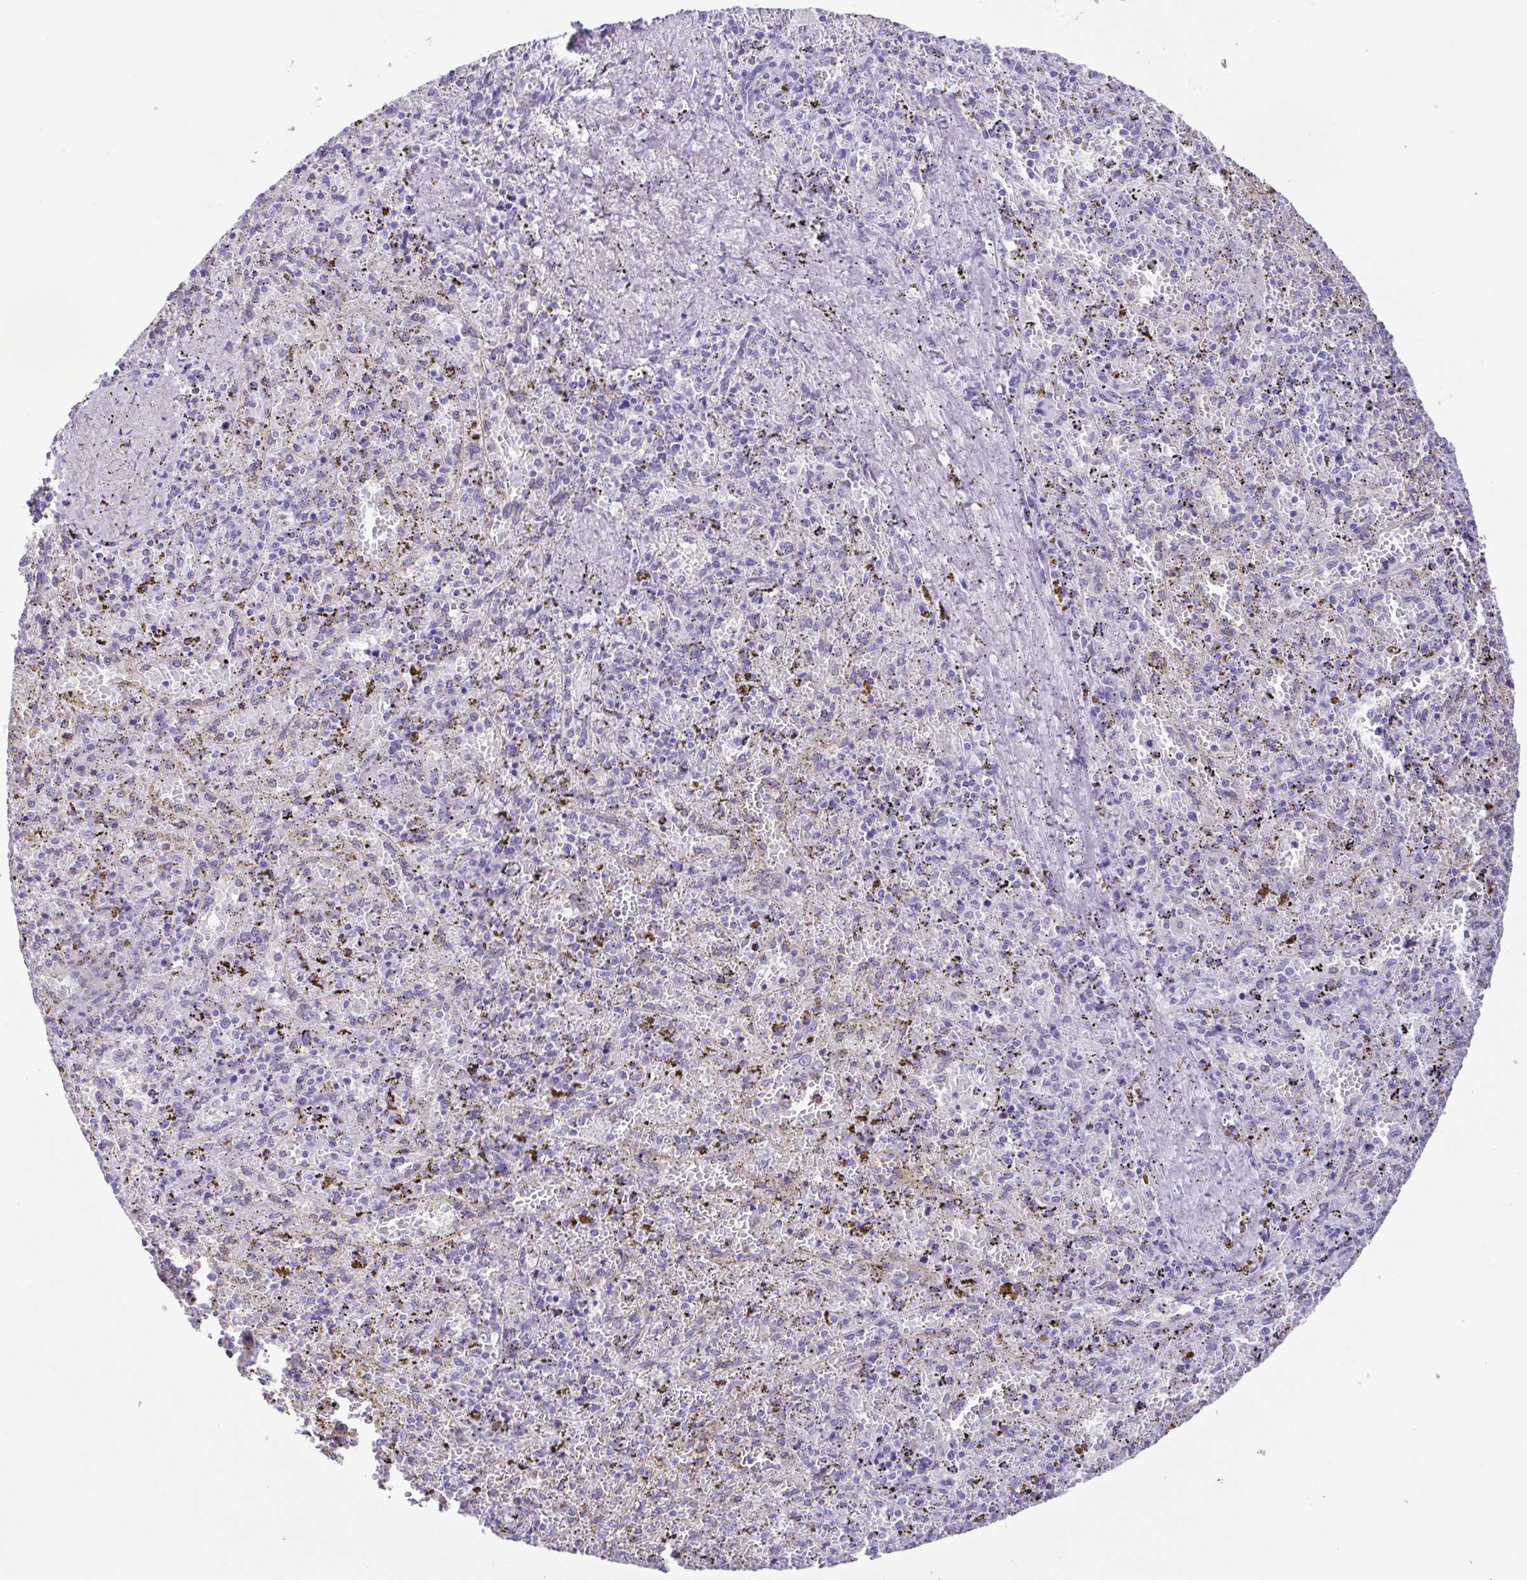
{"staining": {"intensity": "negative", "quantity": "none", "location": "none"}, "tissue": "spleen", "cell_type": "Cells in red pulp", "image_type": "normal", "snomed": [{"axis": "morphology", "description": "Normal tissue, NOS"}, {"axis": "topography", "description": "Spleen"}], "caption": "IHC of benign spleen demonstrates no positivity in cells in red pulp.", "gene": "CASP14", "patient": {"sex": "female", "age": 50}}